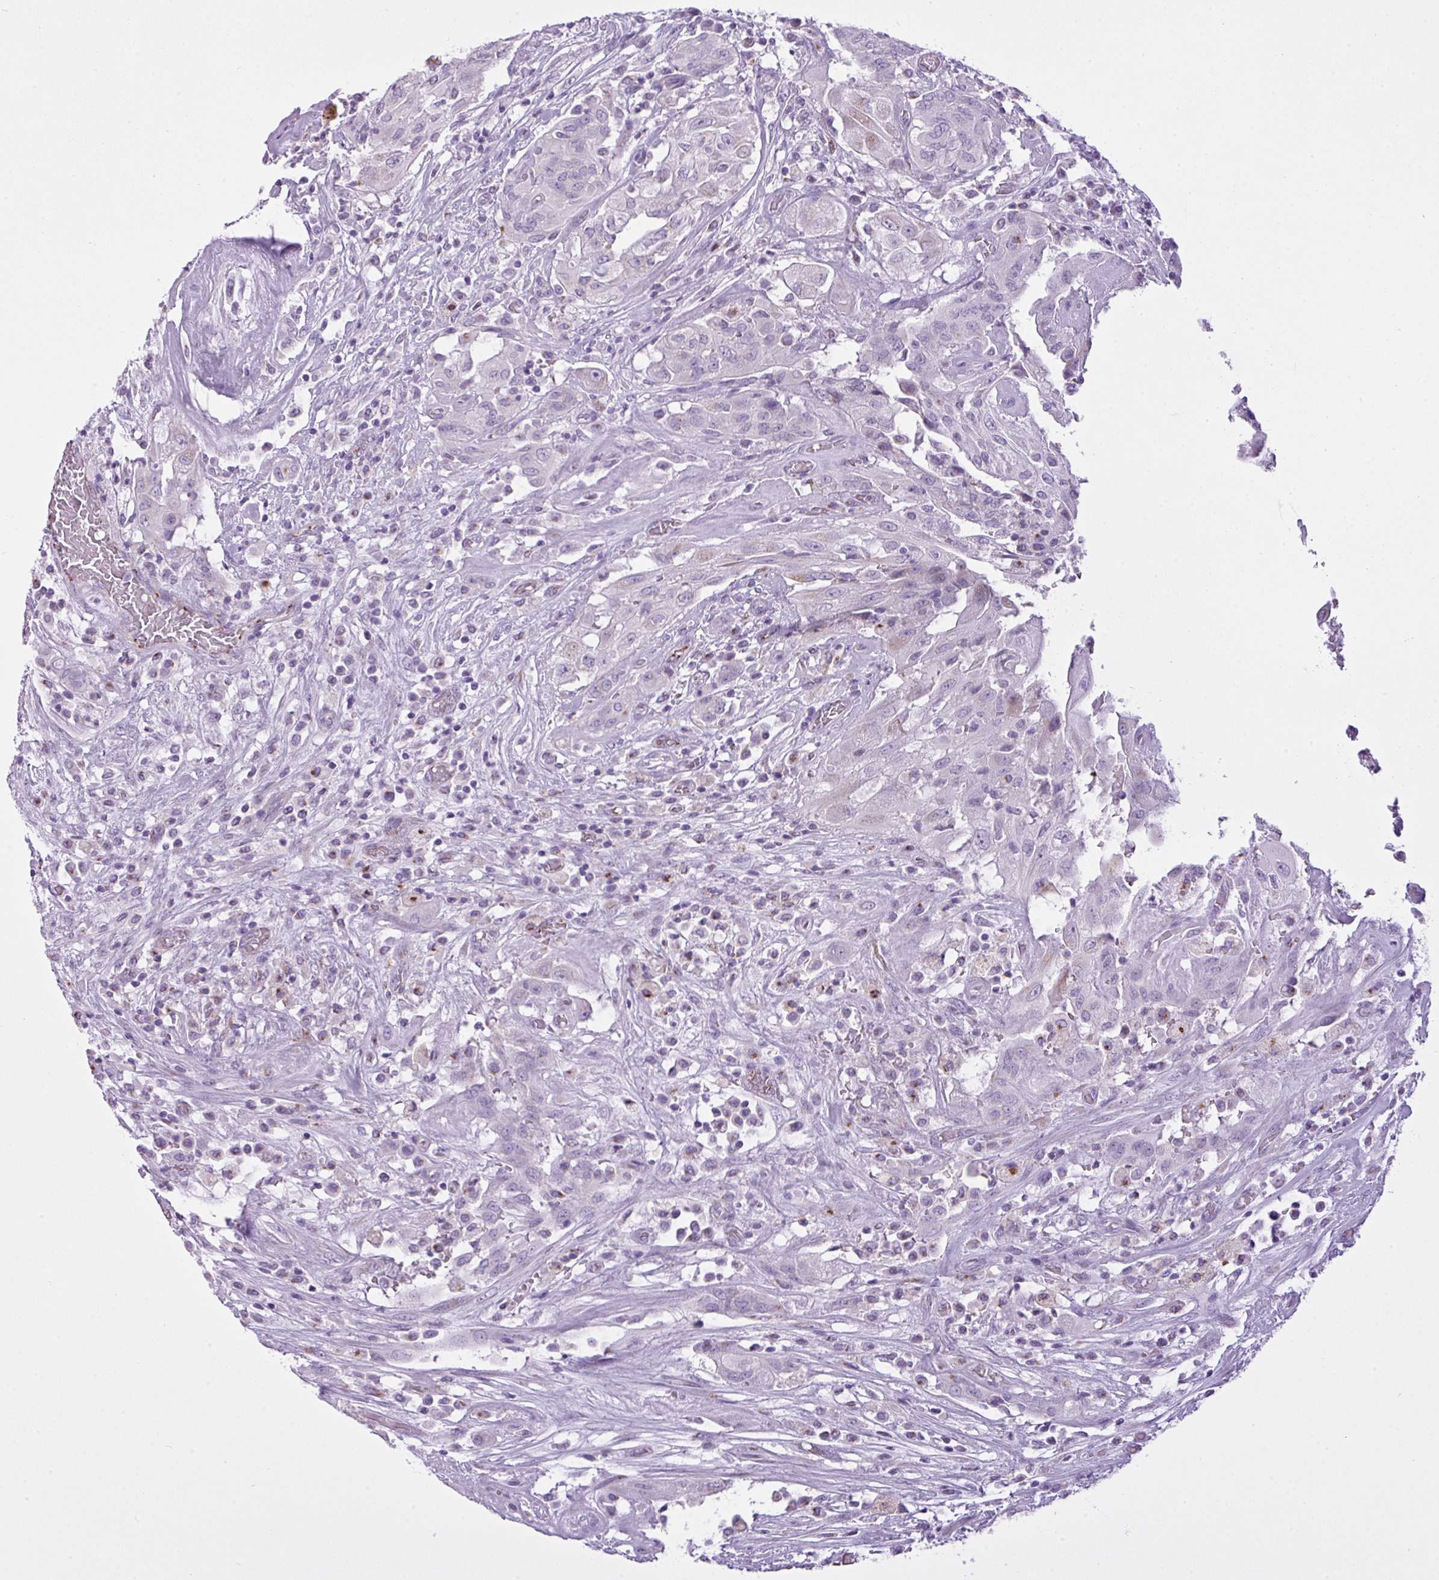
{"staining": {"intensity": "negative", "quantity": "none", "location": "none"}, "tissue": "thyroid cancer", "cell_type": "Tumor cells", "image_type": "cancer", "snomed": [{"axis": "morphology", "description": "Papillary adenocarcinoma, NOS"}, {"axis": "topography", "description": "Thyroid gland"}], "caption": "An immunohistochemistry histopathology image of thyroid cancer (papillary adenocarcinoma) is shown. There is no staining in tumor cells of thyroid cancer (papillary adenocarcinoma).", "gene": "FAM43A", "patient": {"sex": "female", "age": 59}}